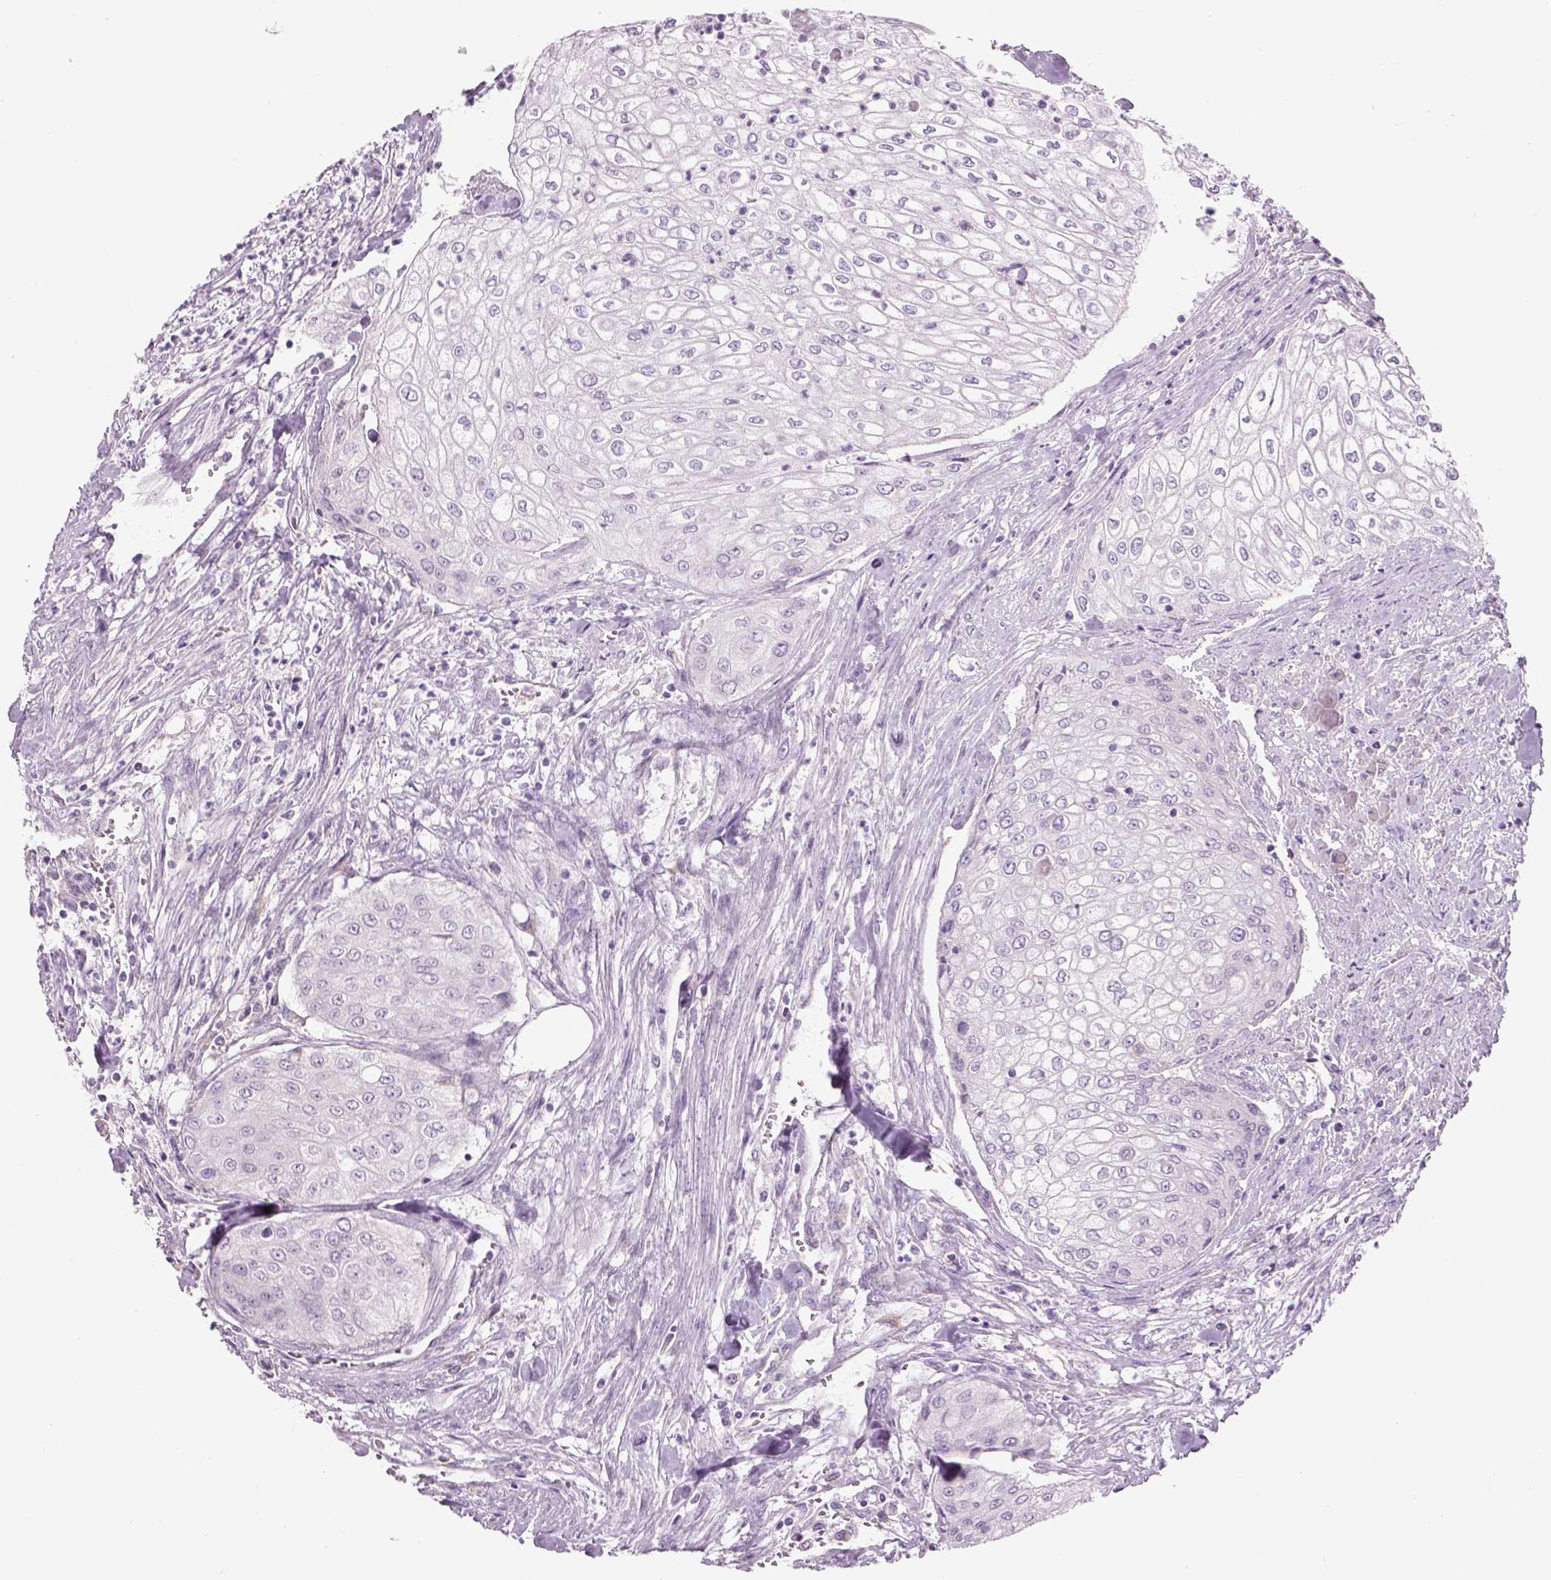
{"staining": {"intensity": "negative", "quantity": "none", "location": "none"}, "tissue": "urothelial cancer", "cell_type": "Tumor cells", "image_type": "cancer", "snomed": [{"axis": "morphology", "description": "Urothelial carcinoma, High grade"}, {"axis": "topography", "description": "Urinary bladder"}], "caption": "Immunohistochemistry (IHC) of high-grade urothelial carcinoma demonstrates no staining in tumor cells.", "gene": "IFT52", "patient": {"sex": "male", "age": 62}}